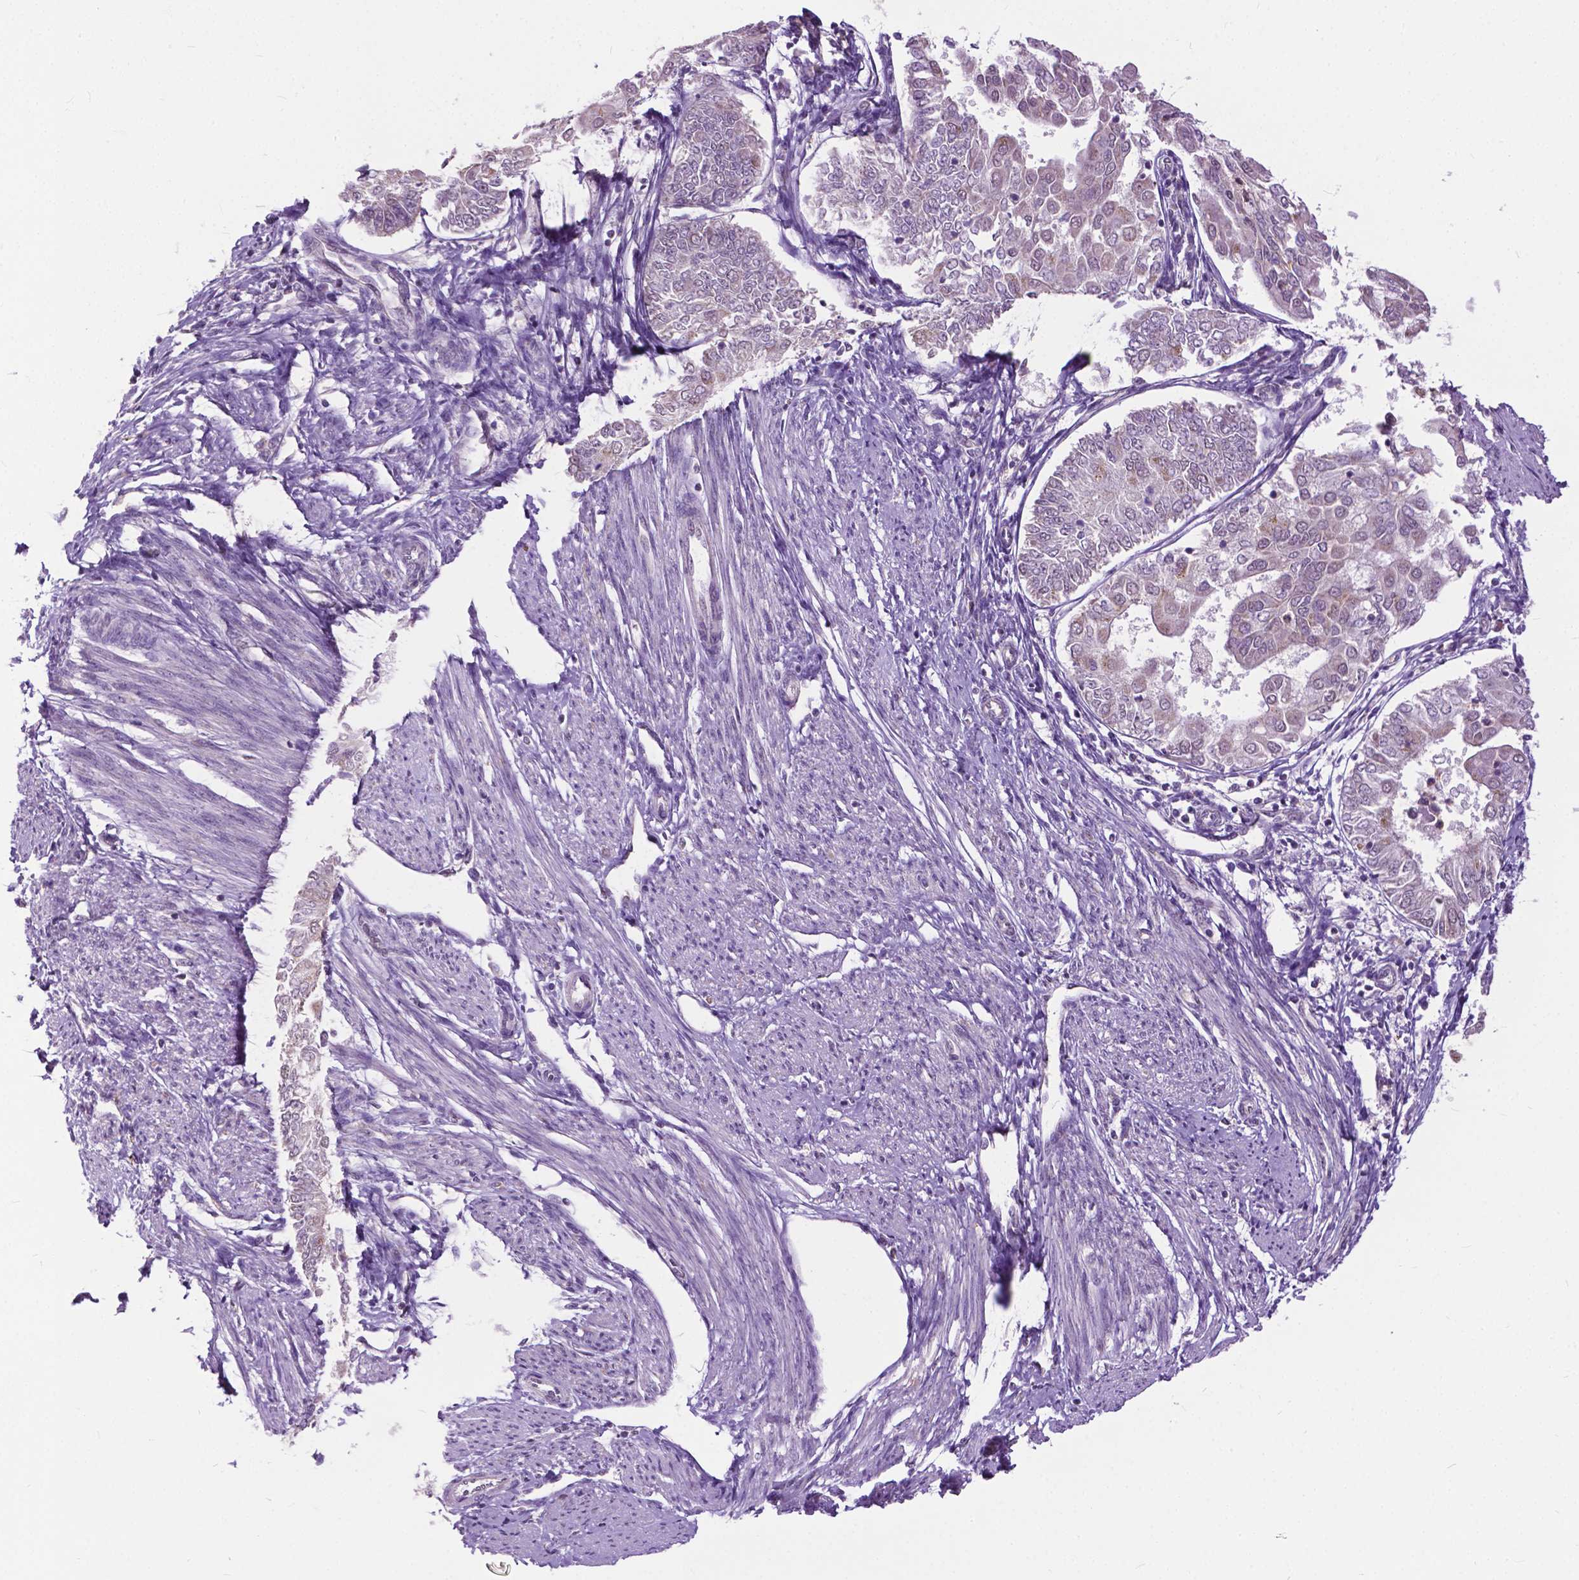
{"staining": {"intensity": "weak", "quantity": "<25%", "location": "cytoplasmic/membranous"}, "tissue": "endometrial cancer", "cell_type": "Tumor cells", "image_type": "cancer", "snomed": [{"axis": "morphology", "description": "Adenocarcinoma, NOS"}, {"axis": "topography", "description": "Endometrium"}], "caption": "Endometrial adenocarcinoma stained for a protein using immunohistochemistry (IHC) shows no staining tumor cells.", "gene": "TTC9B", "patient": {"sex": "female", "age": 68}}